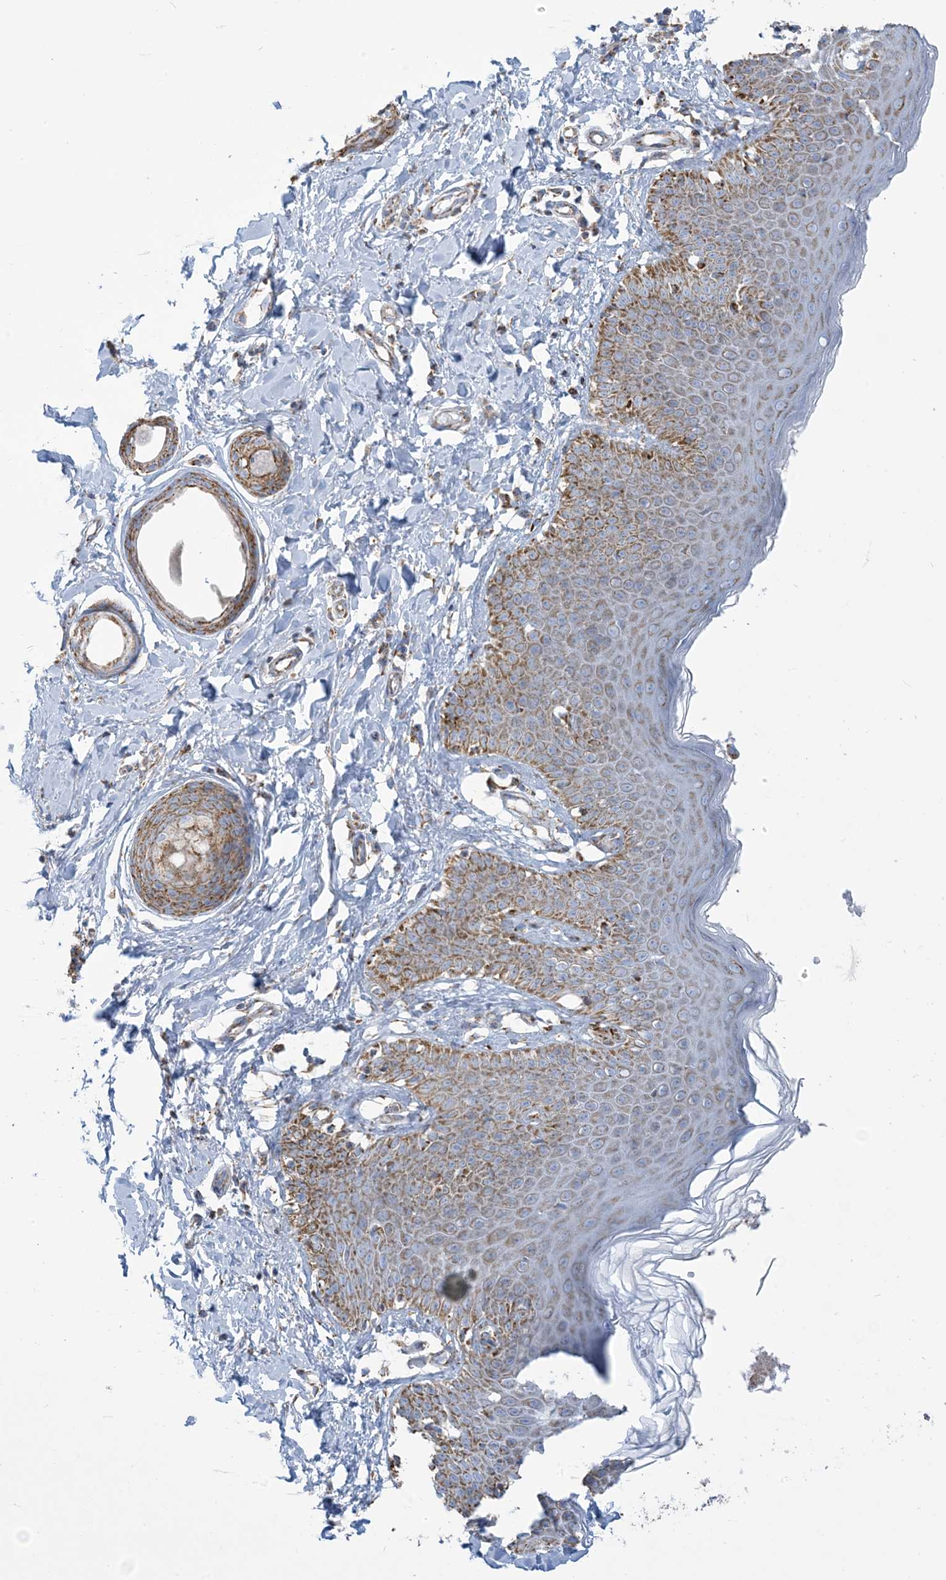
{"staining": {"intensity": "moderate", "quantity": ">75%", "location": "cytoplasmic/membranous"}, "tissue": "skin", "cell_type": "Epidermal cells", "image_type": "normal", "snomed": [{"axis": "morphology", "description": "Normal tissue, NOS"}, {"axis": "topography", "description": "Vulva"}], "caption": "A brown stain shows moderate cytoplasmic/membranous expression of a protein in epidermal cells of benign human skin. The staining is performed using DAB (3,3'-diaminobenzidine) brown chromogen to label protein expression. The nuclei are counter-stained blue using hematoxylin.", "gene": "SAMM50", "patient": {"sex": "female", "age": 66}}